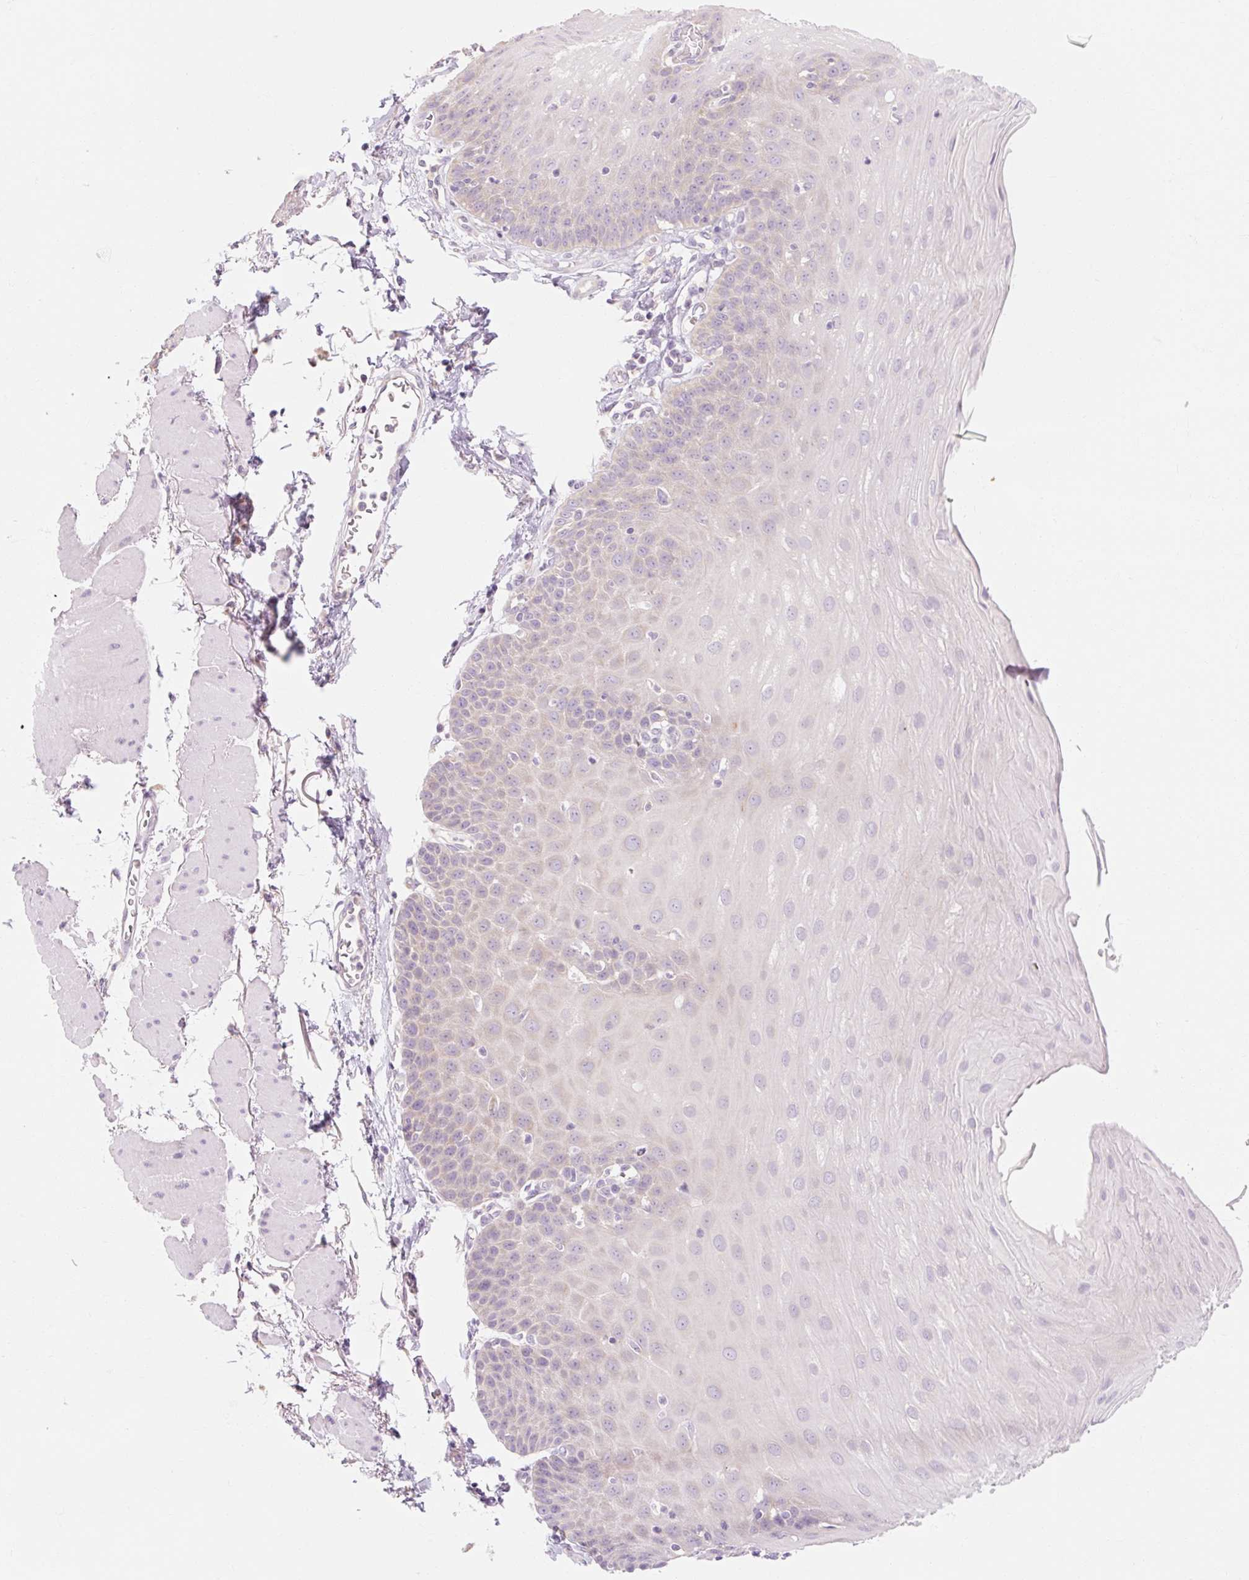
{"staining": {"intensity": "negative", "quantity": "none", "location": "none"}, "tissue": "esophagus", "cell_type": "Squamous epithelial cells", "image_type": "normal", "snomed": [{"axis": "morphology", "description": "Normal tissue, NOS"}, {"axis": "topography", "description": "Esophagus"}], "caption": "There is no significant staining in squamous epithelial cells of esophagus. (DAB IHC, high magnification).", "gene": "MYO1D", "patient": {"sex": "female", "age": 81}}